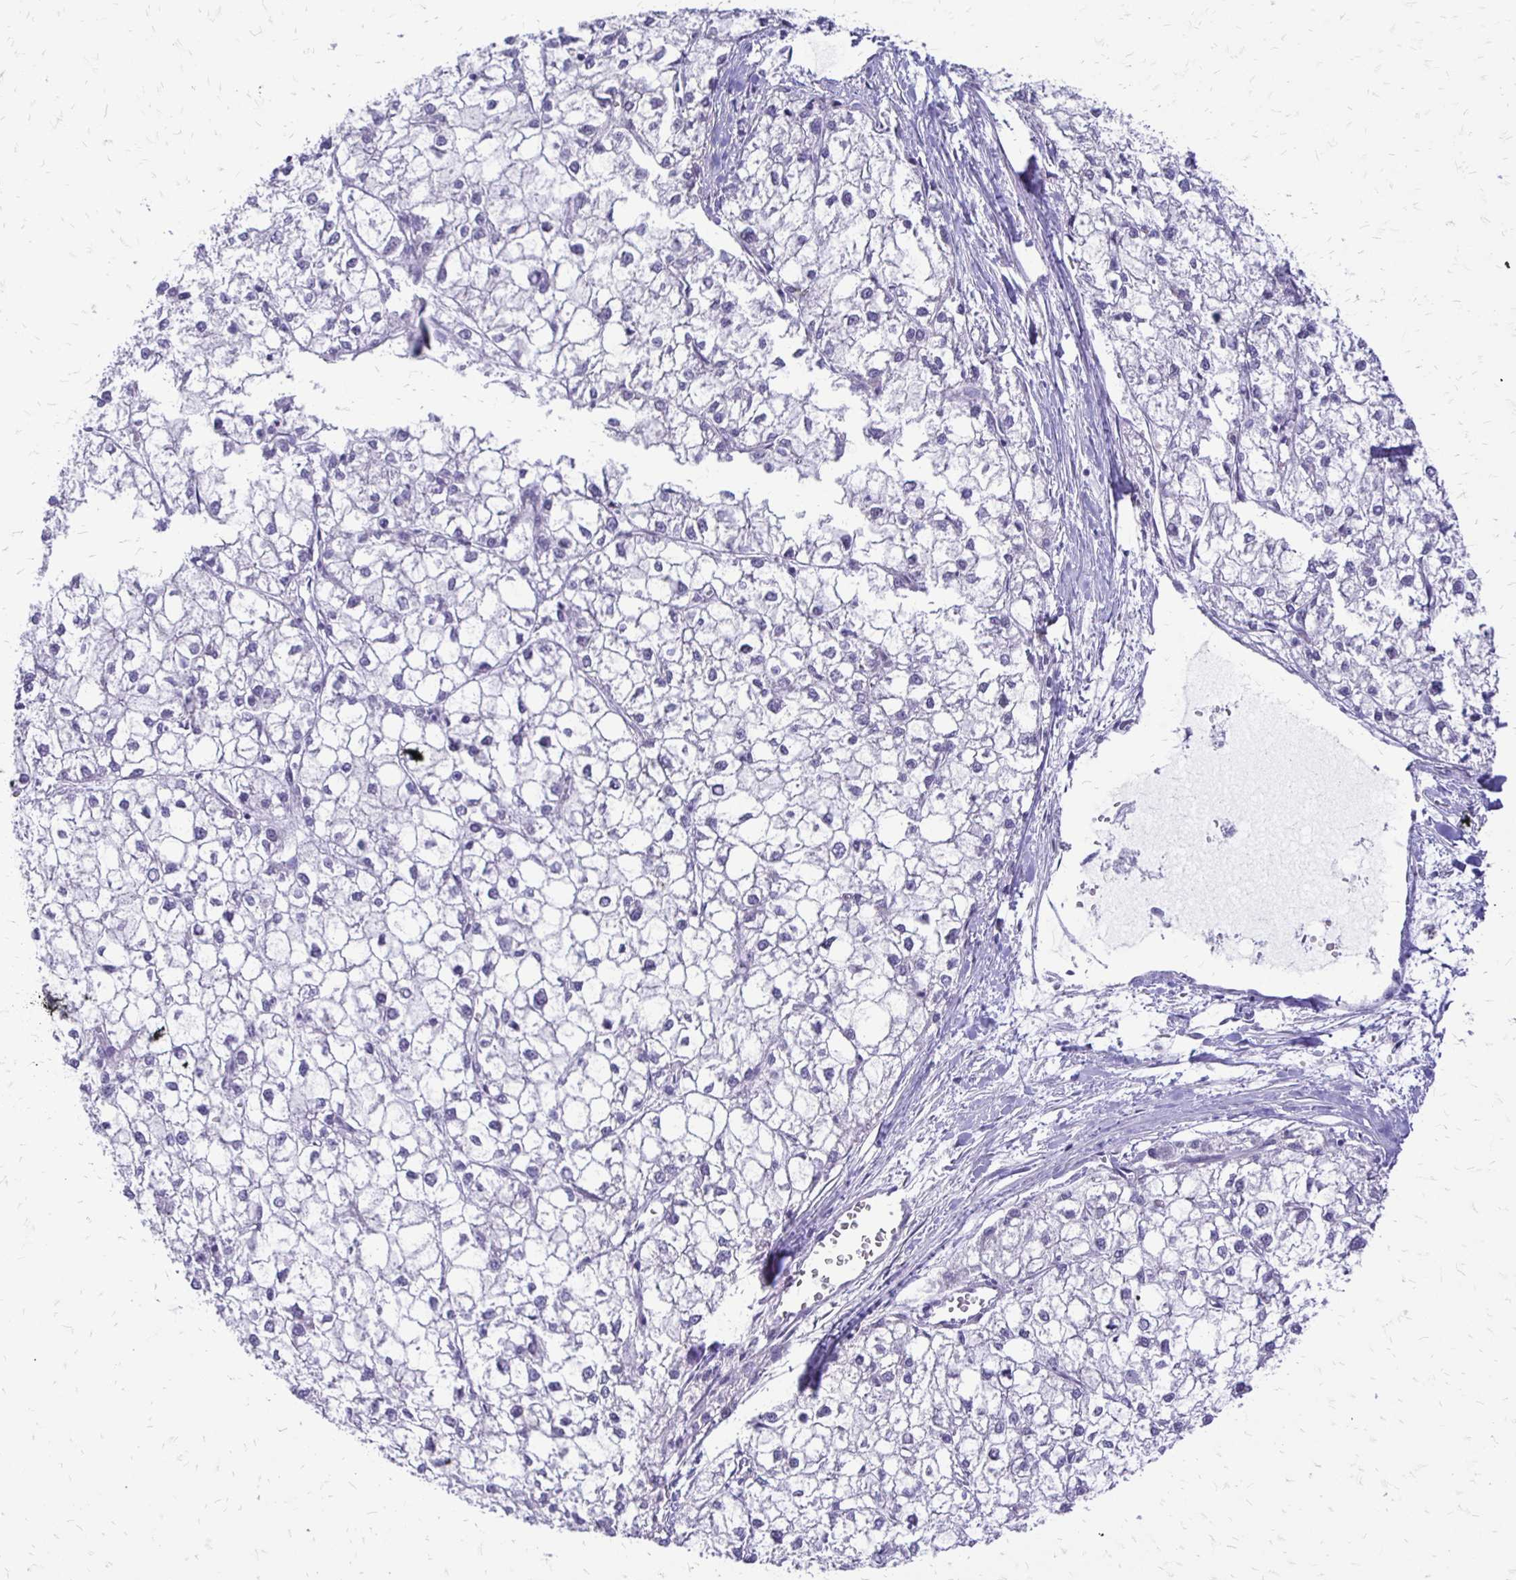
{"staining": {"intensity": "negative", "quantity": "none", "location": "none"}, "tissue": "liver cancer", "cell_type": "Tumor cells", "image_type": "cancer", "snomed": [{"axis": "morphology", "description": "Carcinoma, Hepatocellular, NOS"}, {"axis": "topography", "description": "Liver"}], "caption": "There is no significant staining in tumor cells of hepatocellular carcinoma (liver).", "gene": "EPYC", "patient": {"sex": "female", "age": 43}}